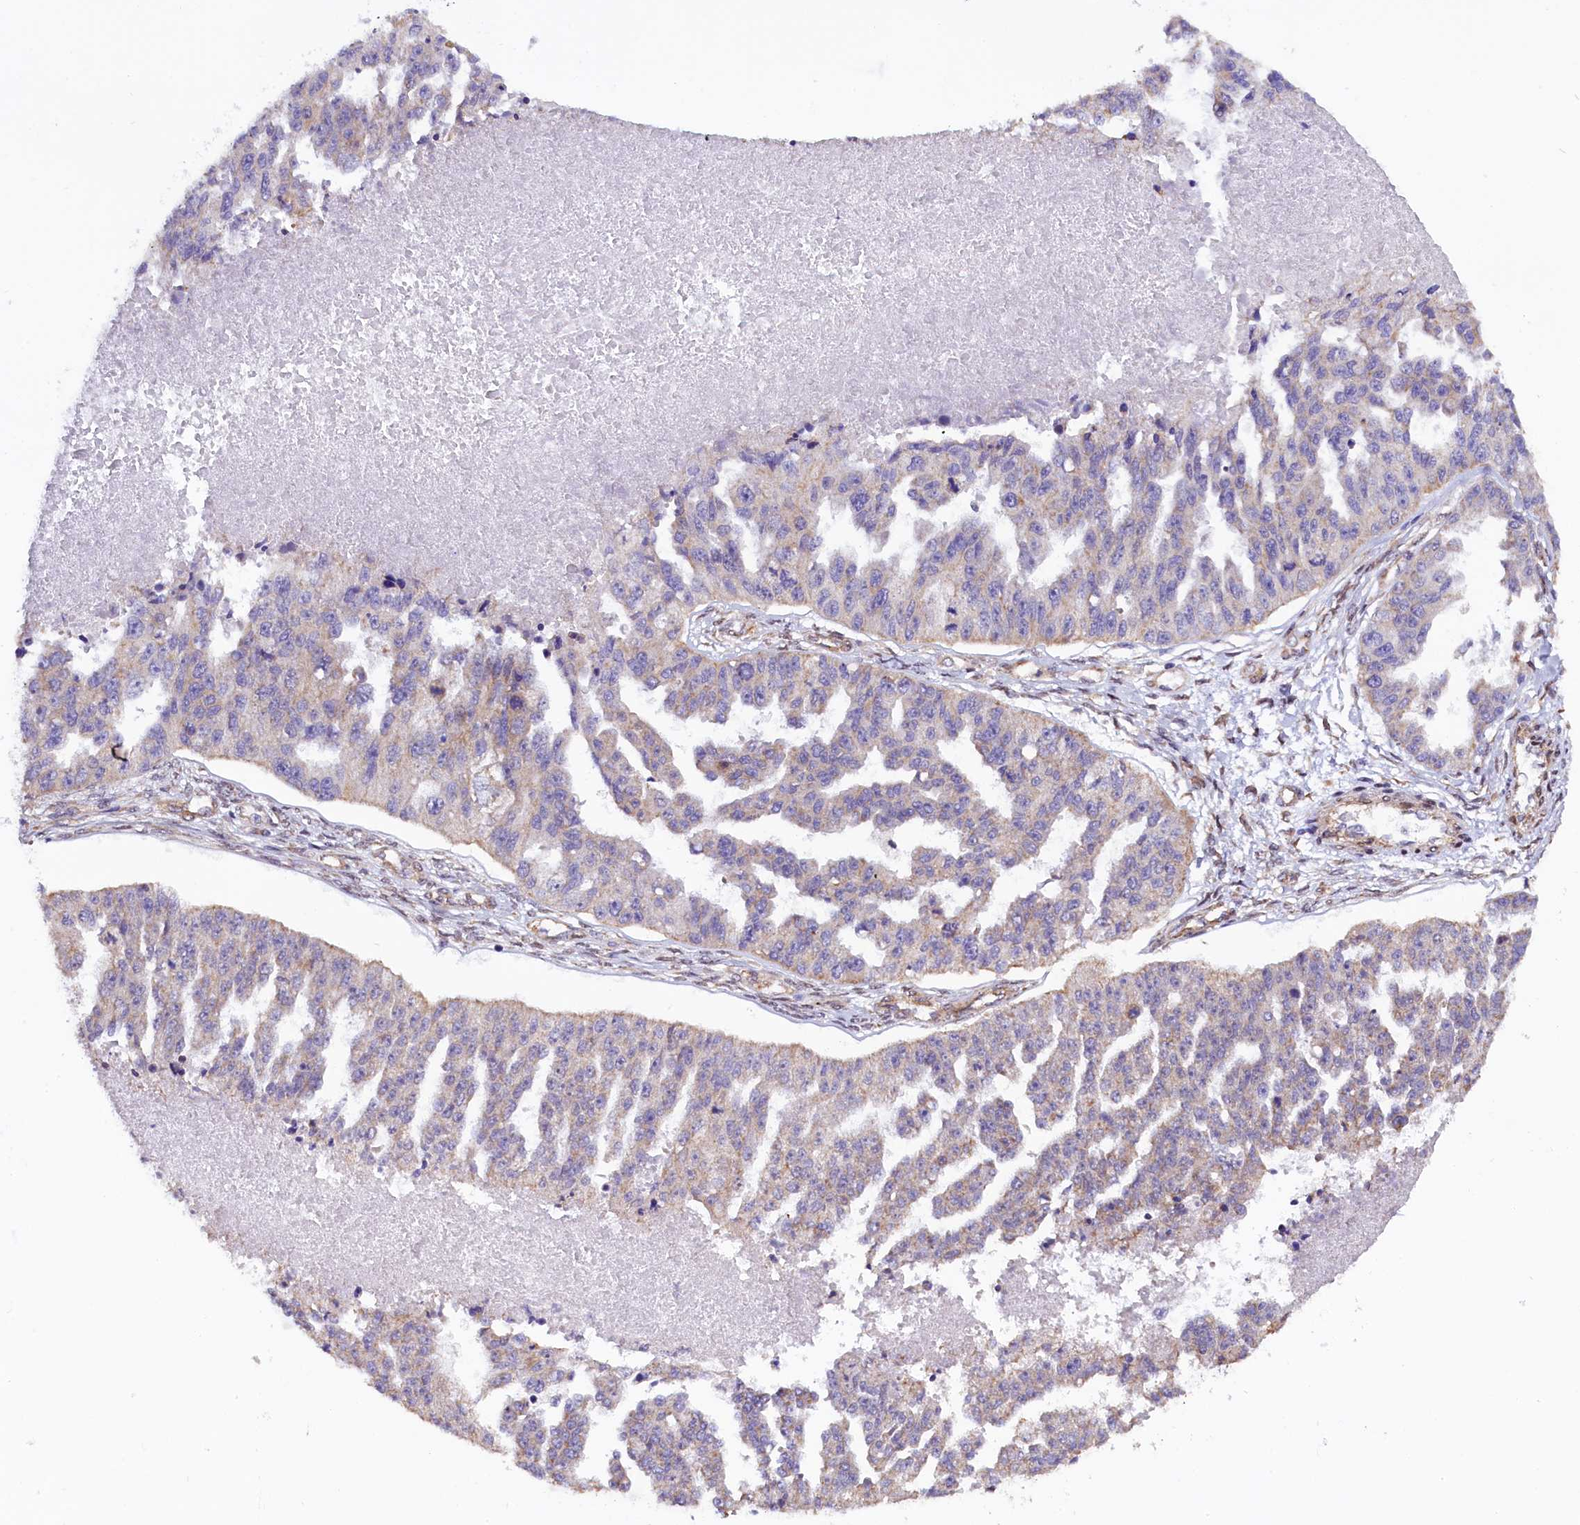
{"staining": {"intensity": "weak", "quantity": "<25%", "location": "cytoplasmic/membranous"}, "tissue": "ovarian cancer", "cell_type": "Tumor cells", "image_type": "cancer", "snomed": [{"axis": "morphology", "description": "Cystadenocarcinoma, serous, NOS"}, {"axis": "topography", "description": "Ovary"}], "caption": "Immunohistochemistry histopathology image of neoplastic tissue: serous cystadenocarcinoma (ovarian) stained with DAB (3,3'-diaminobenzidine) displays no significant protein staining in tumor cells.", "gene": "UACA", "patient": {"sex": "female", "age": 58}}